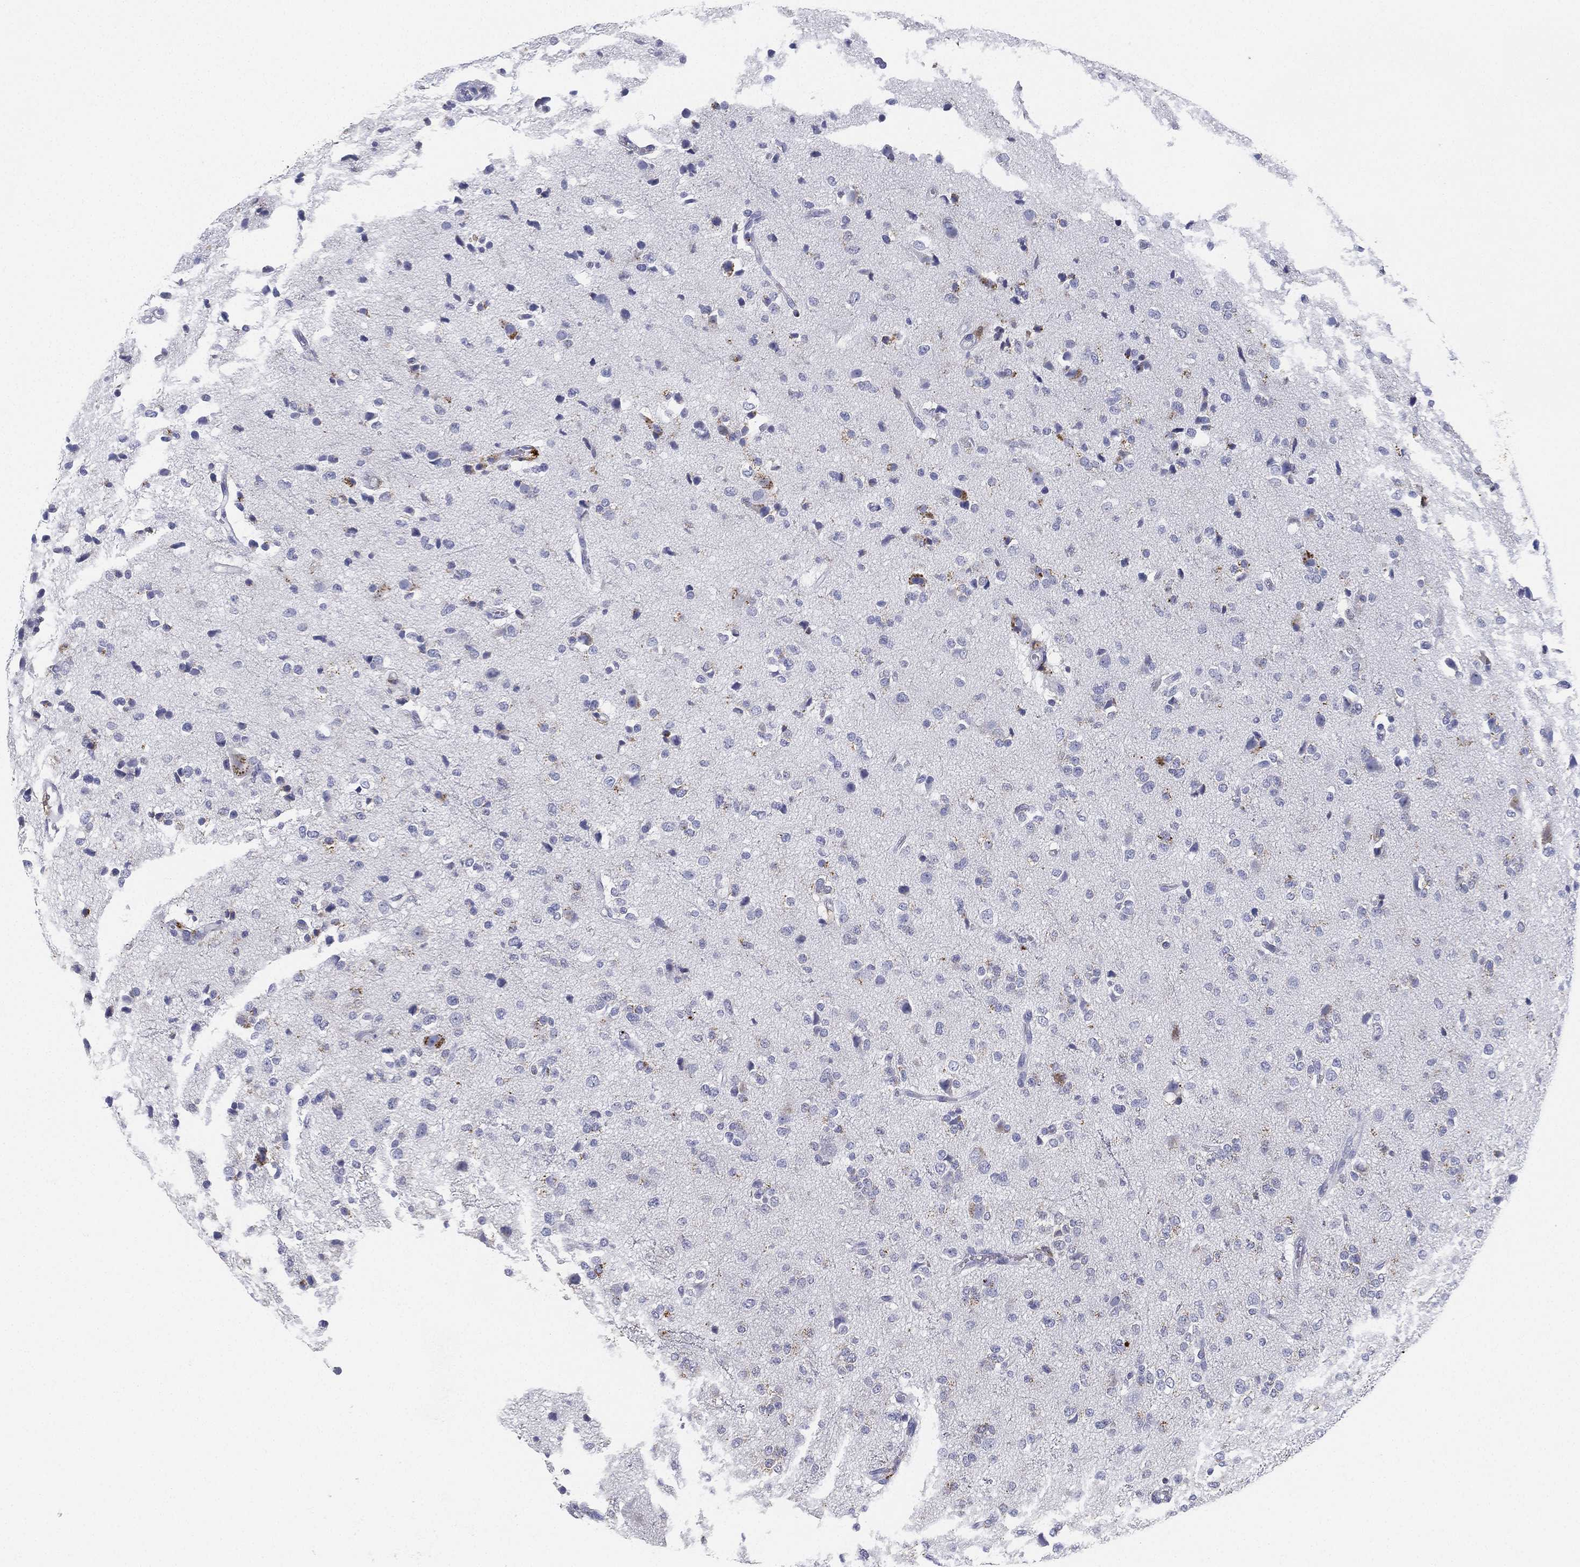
{"staining": {"intensity": "moderate", "quantity": "<25%", "location": "cytoplasmic/membranous"}, "tissue": "glioma", "cell_type": "Tumor cells", "image_type": "cancer", "snomed": [{"axis": "morphology", "description": "Glioma, malignant, Low grade"}, {"axis": "topography", "description": "Brain"}], "caption": "A high-resolution histopathology image shows immunohistochemistry staining of malignant low-grade glioma, which displays moderate cytoplasmic/membranous expression in approximately <25% of tumor cells.", "gene": "NPC2", "patient": {"sex": "male", "age": 41}}